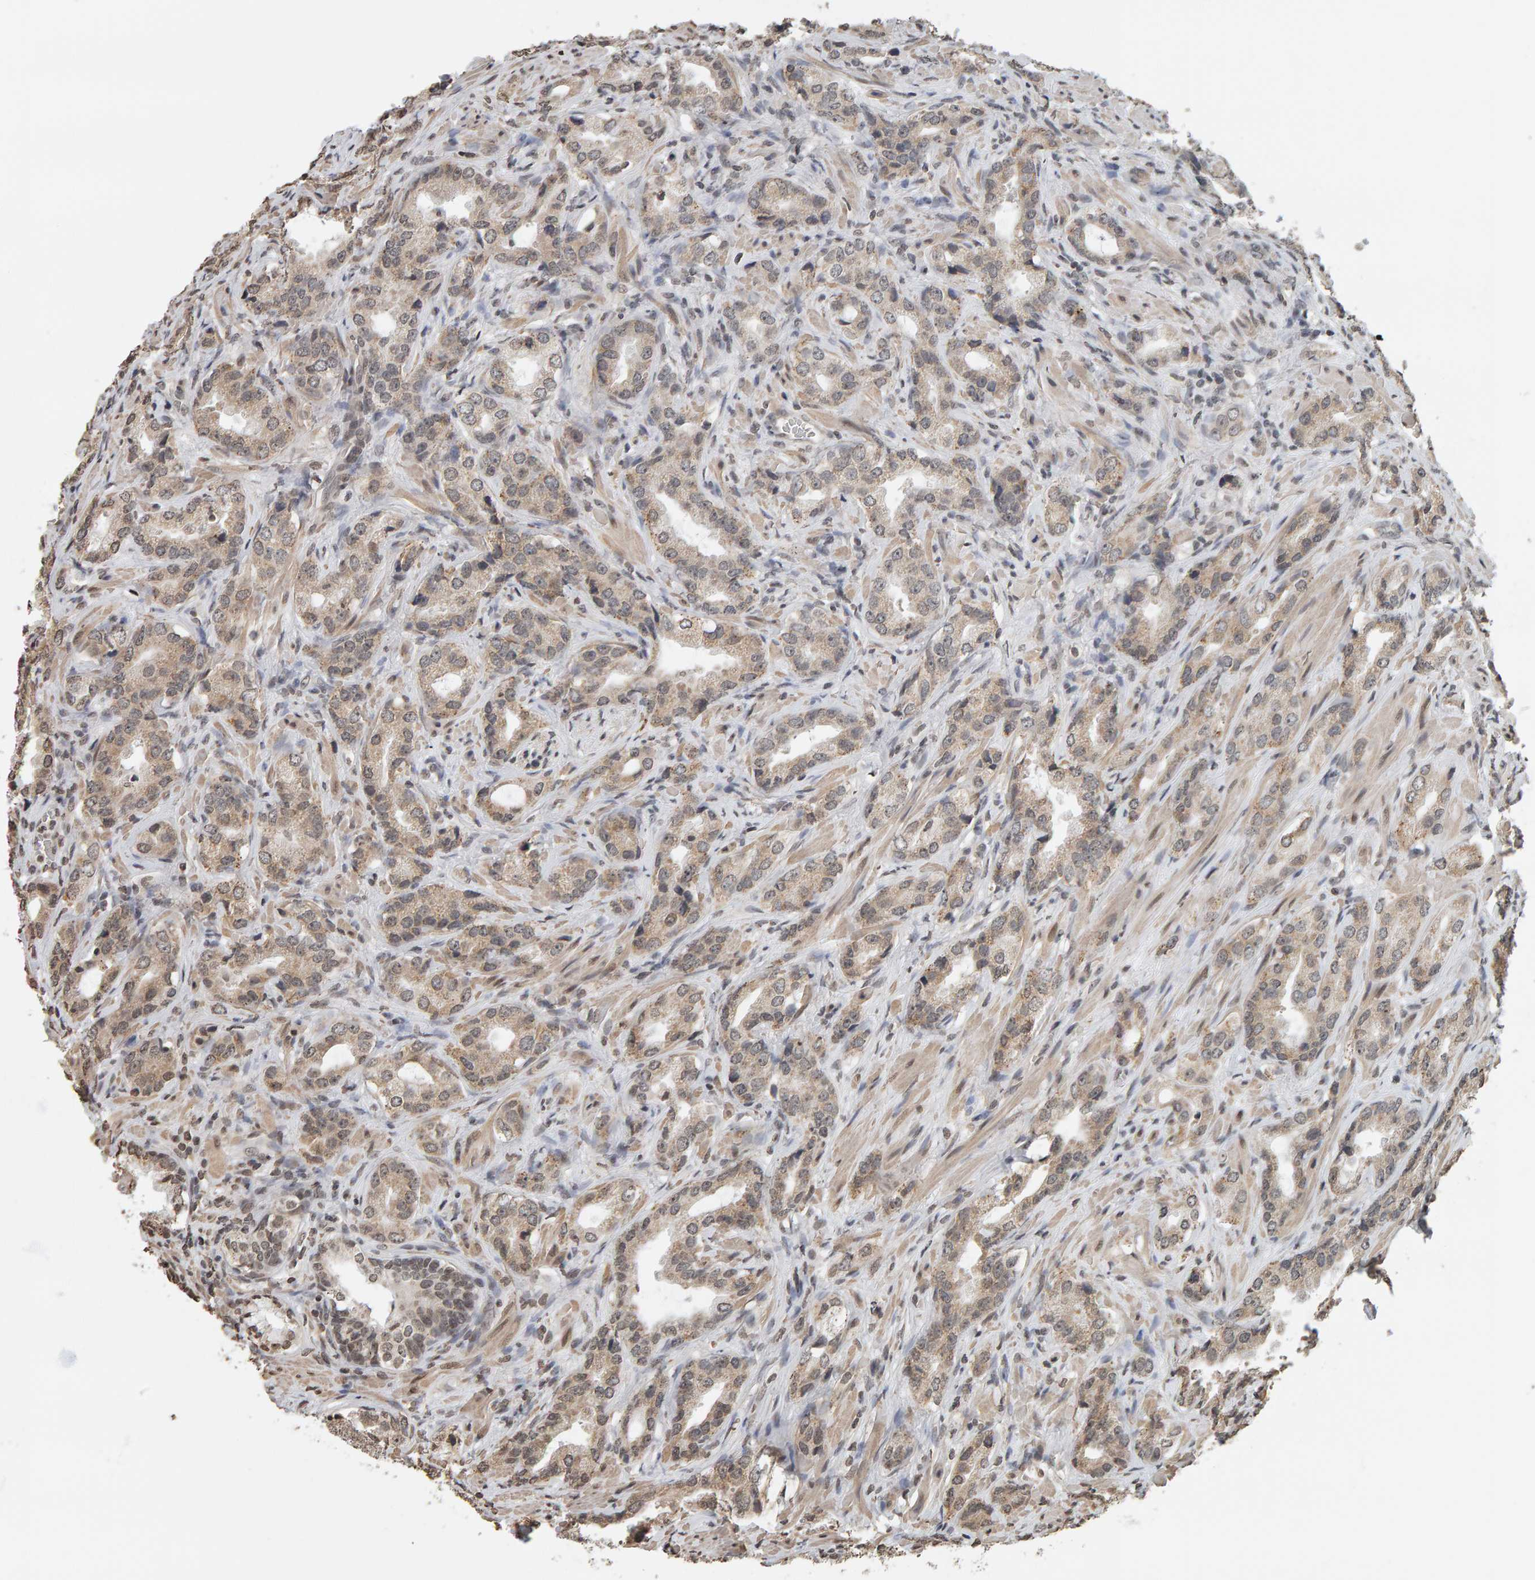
{"staining": {"intensity": "moderate", "quantity": "25%-75%", "location": "cytoplasmic/membranous"}, "tissue": "prostate cancer", "cell_type": "Tumor cells", "image_type": "cancer", "snomed": [{"axis": "morphology", "description": "Adenocarcinoma, High grade"}, {"axis": "topography", "description": "Prostate"}], "caption": "Immunohistochemical staining of human prostate cancer demonstrates moderate cytoplasmic/membranous protein positivity in approximately 25%-75% of tumor cells. Immunohistochemistry stains the protein of interest in brown and the nuclei are stained blue.", "gene": "AFF4", "patient": {"sex": "male", "age": 63}}